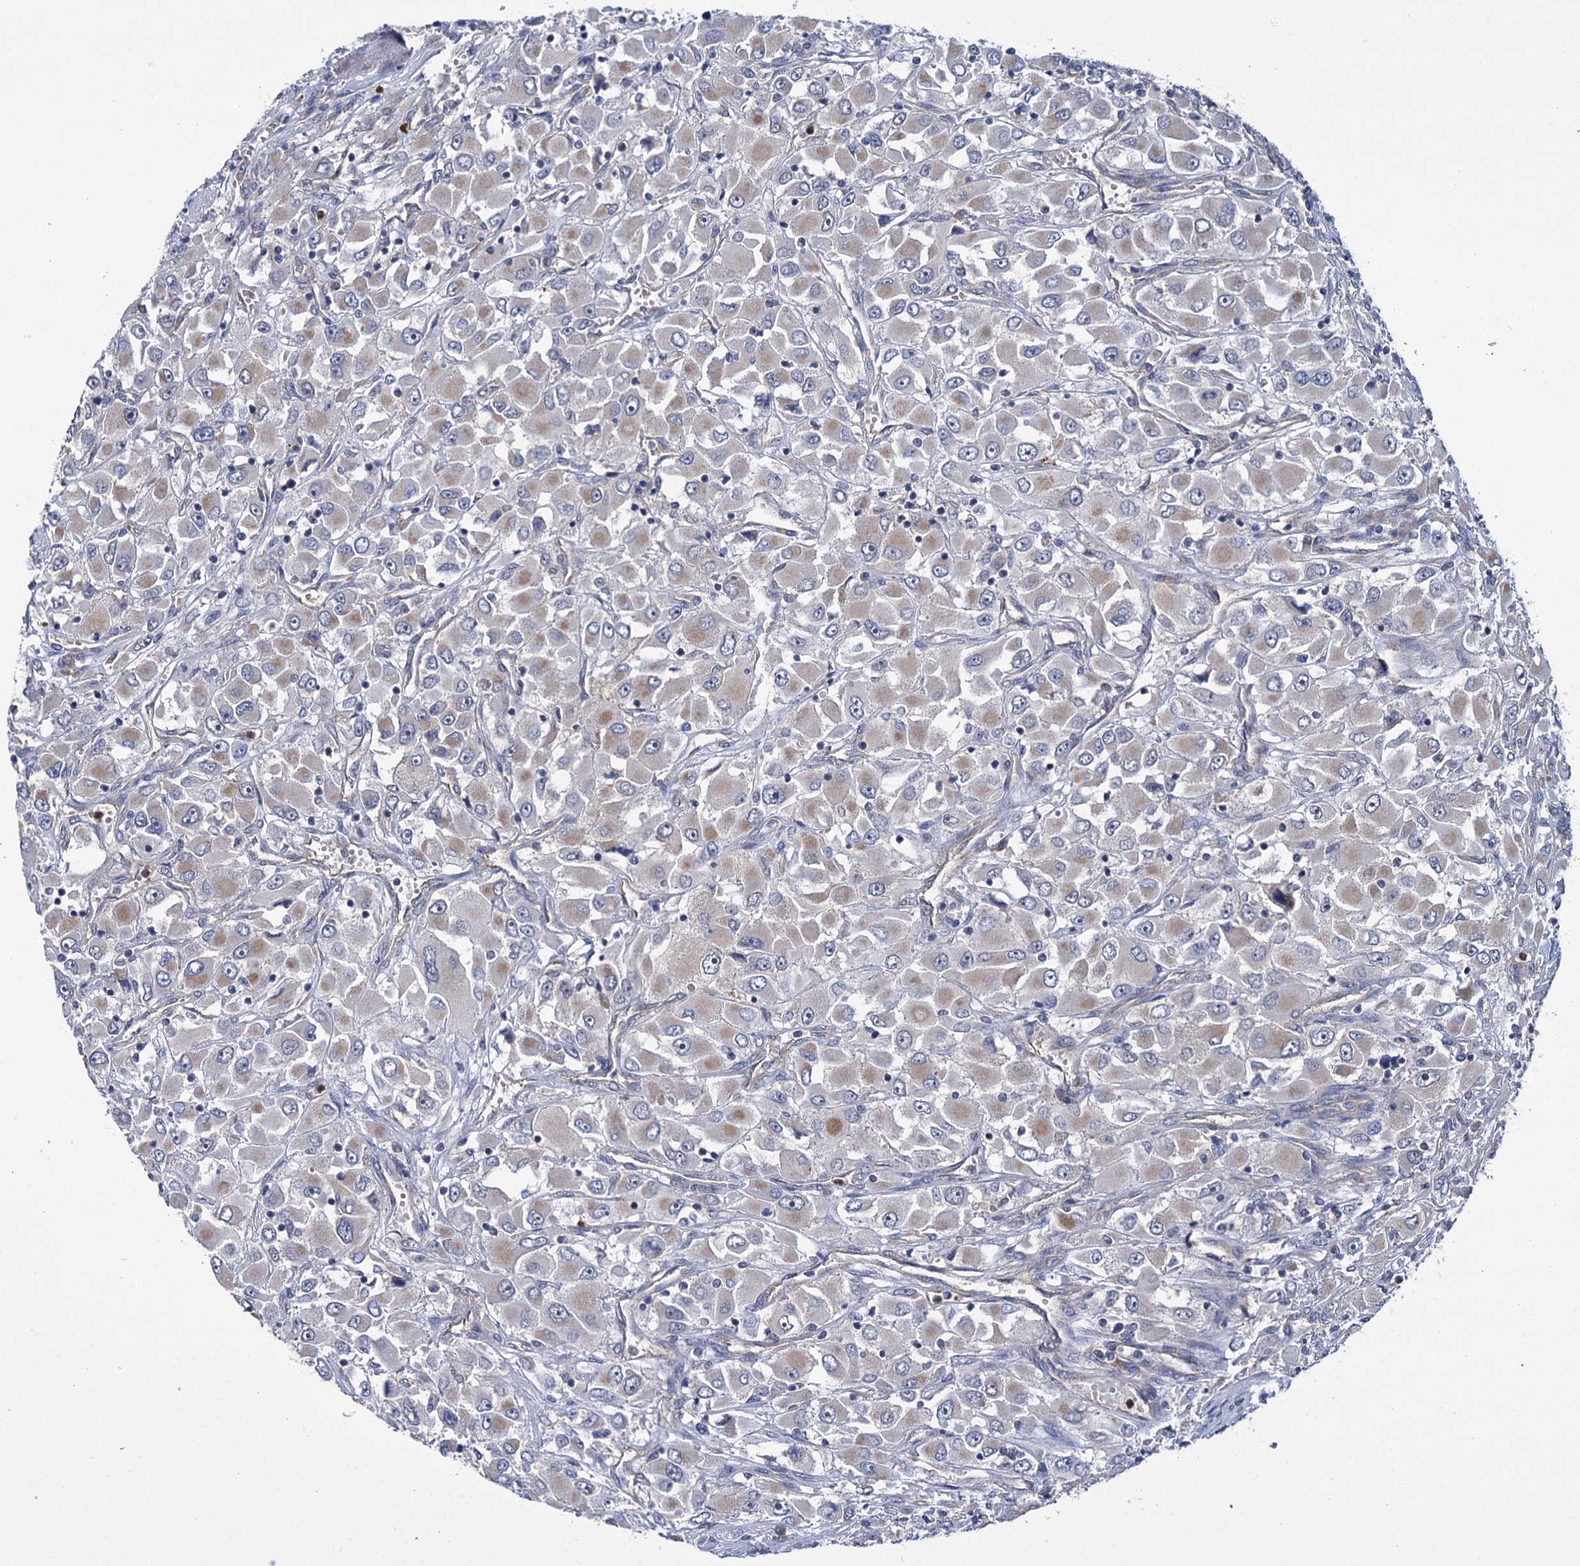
{"staining": {"intensity": "weak", "quantity": "<25%", "location": "cytoplasmic/membranous"}, "tissue": "renal cancer", "cell_type": "Tumor cells", "image_type": "cancer", "snomed": [{"axis": "morphology", "description": "Adenocarcinoma, NOS"}, {"axis": "topography", "description": "Kidney"}], "caption": "This is a photomicrograph of immunohistochemistry (IHC) staining of renal adenocarcinoma, which shows no positivity in tumor cells.", "gene": "DYNC2H1", "patient": {"sex": "female", "age": 52}}